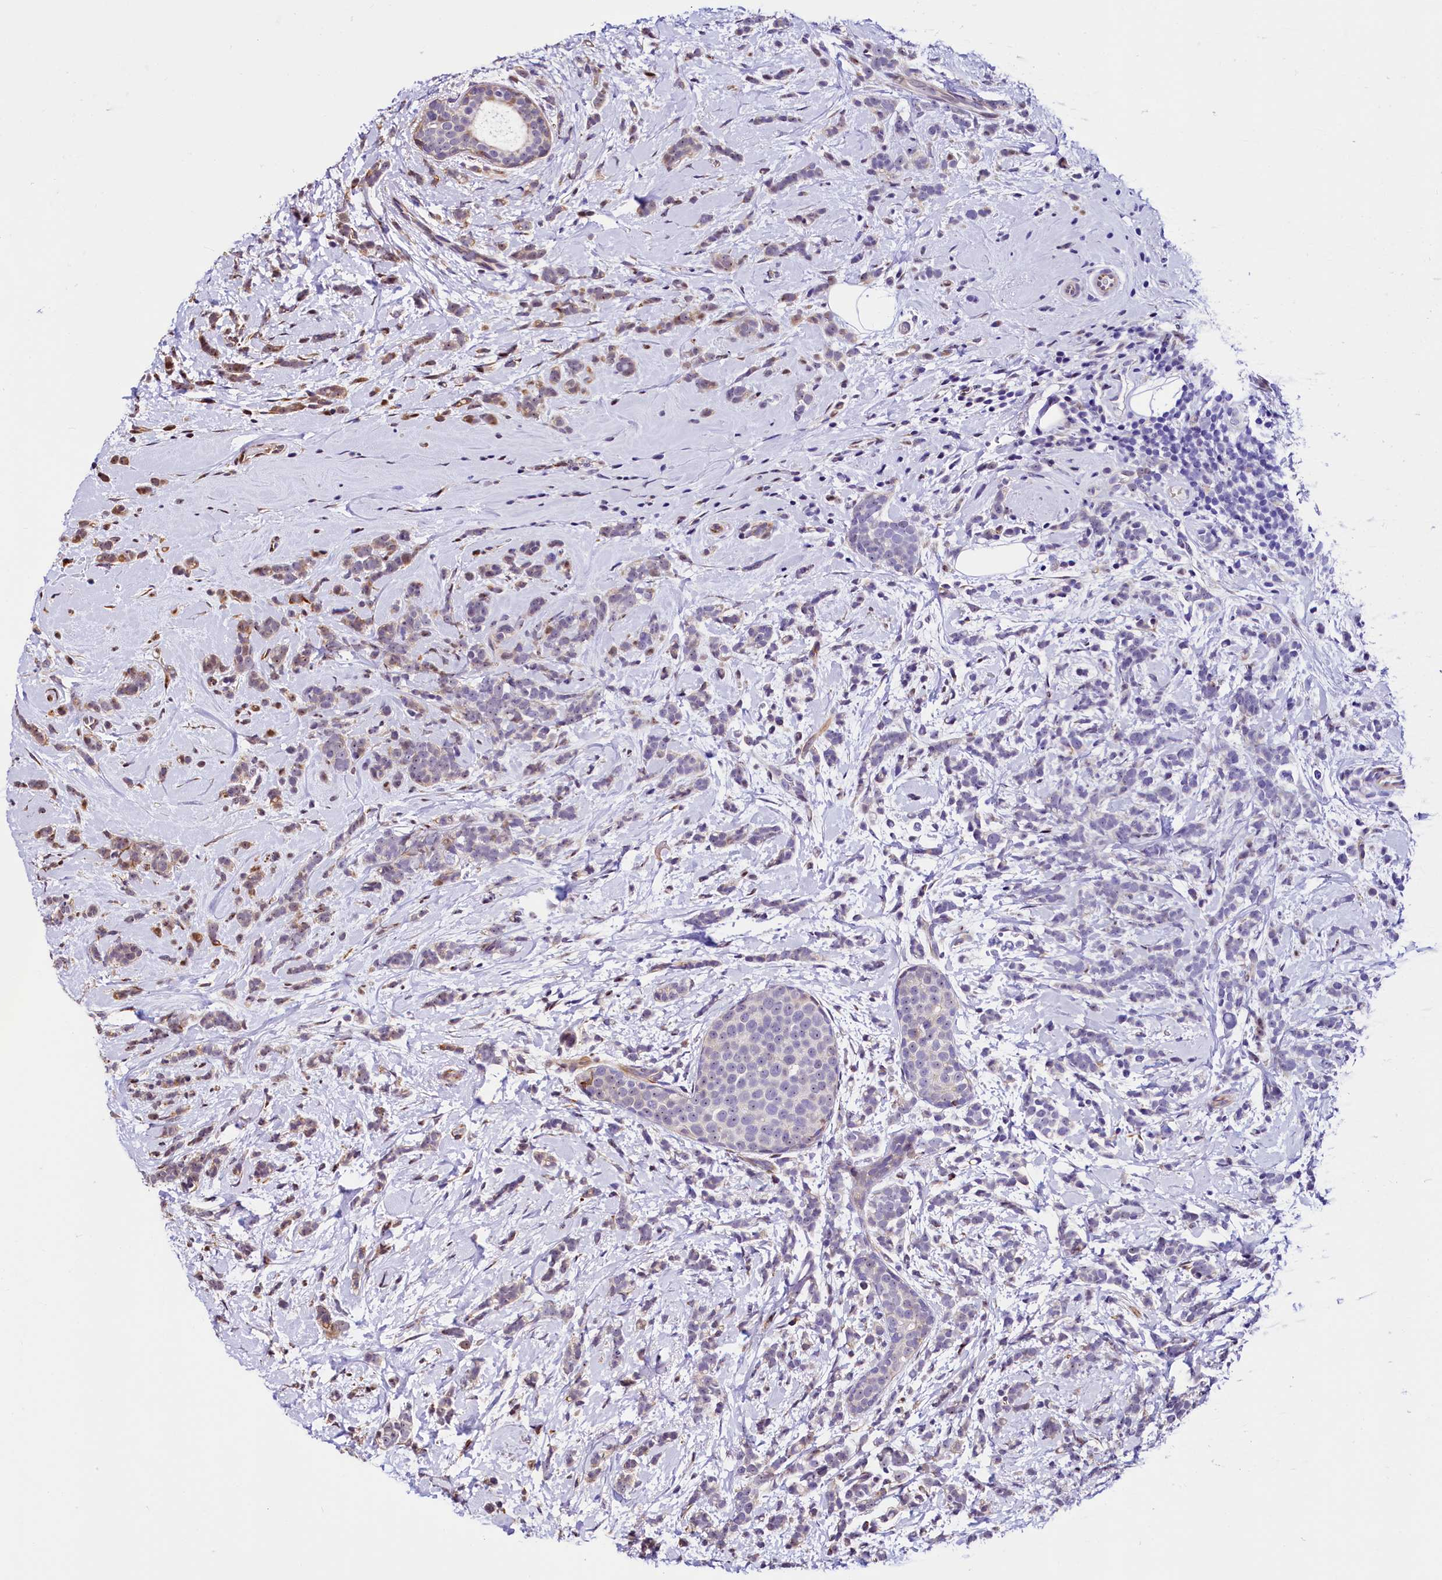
{"staining": {"intensity": "moderate", "quantity": "25%-75%", "location": "cytoplasmic/membranous"}, "tissue": "breast cancer", "cell_type": "Tumor cells", "image_type": "cancer", "snomed": [{"axis": "morphology", "description": "Lobular carcinoma"}, {"axis": "topography", "description": "Breast"}], "caption": "Protein staining by immunohistochemistry exhibits moderate cytoplasmic/membranous expression in approximately 25%-75% of tumor cells in breast lobular carcinoma. The staining was performed using DAB to visualize the protein expression in brown, while the nuclei were stained in blue with hematoxylin (Magnification: 20x).", "gene": "TRMT112", "patient": {"sex": "female", "age": 58}}